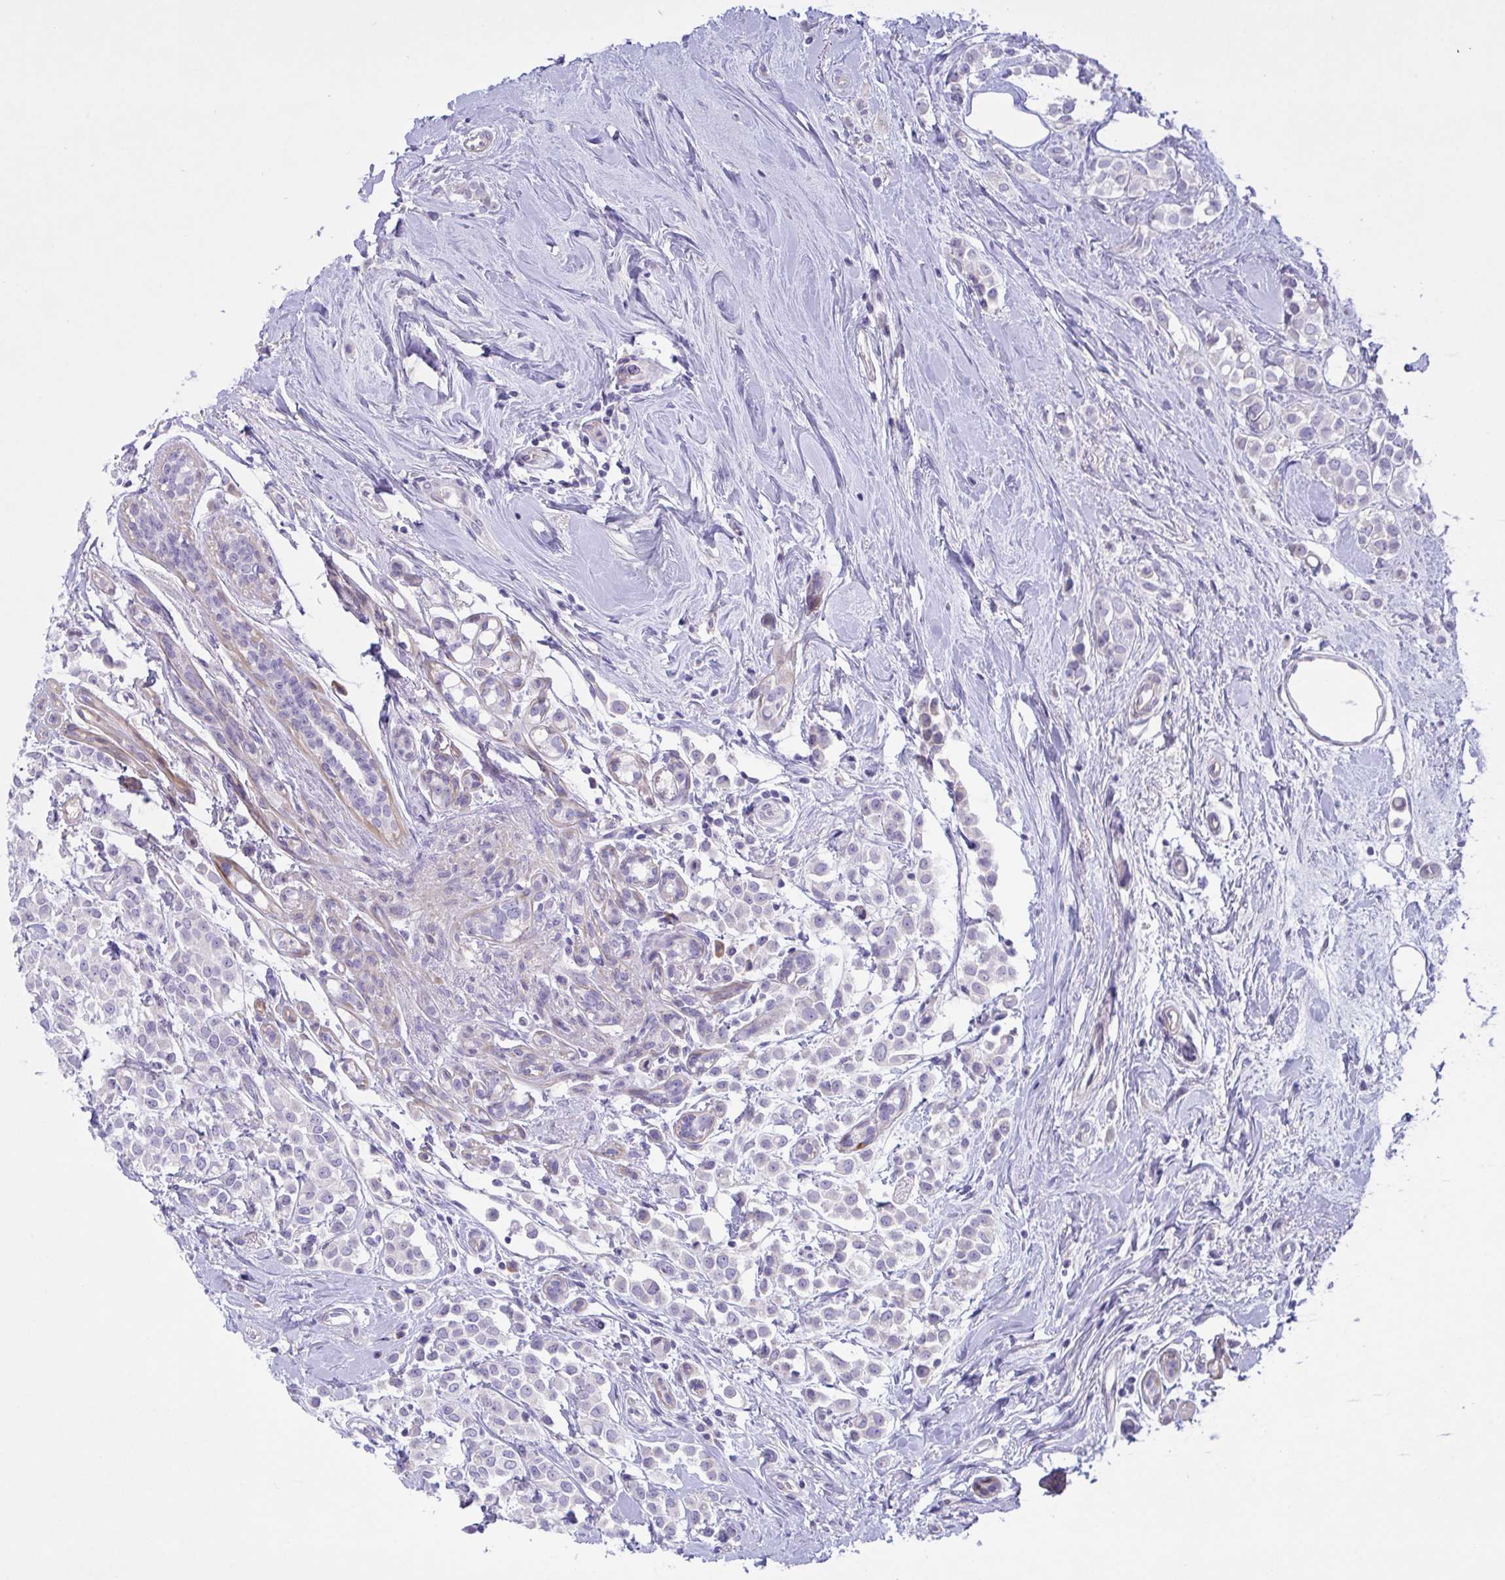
{"staining": {"intensity": "negative", "quantity": "none", "location": "none"}, "tissue": "breast cancer", "cell_type": "Tumor cells", "image_type": "cancer", "snomed": [{"axis": "morphology", "description": "Lobular carcinoma"}, {"axis": "topography", "description": "Breast"}], "caption": "High magnification brightfield microscopy of breast cancer (lobular carcinoma) stained with DAB (3,3'-diaminobenzidine) (brown) and counterstained with hematoxylin (blue): tumor cells show no significant staining. Brightfield microscopy of immunohistochemistry (IHC) stained with DAB (brown) and hematoxylin (blue), captured at high magnification.", "gene": "FAM86B1", "patient": {"sex": "female", "age": 68}}